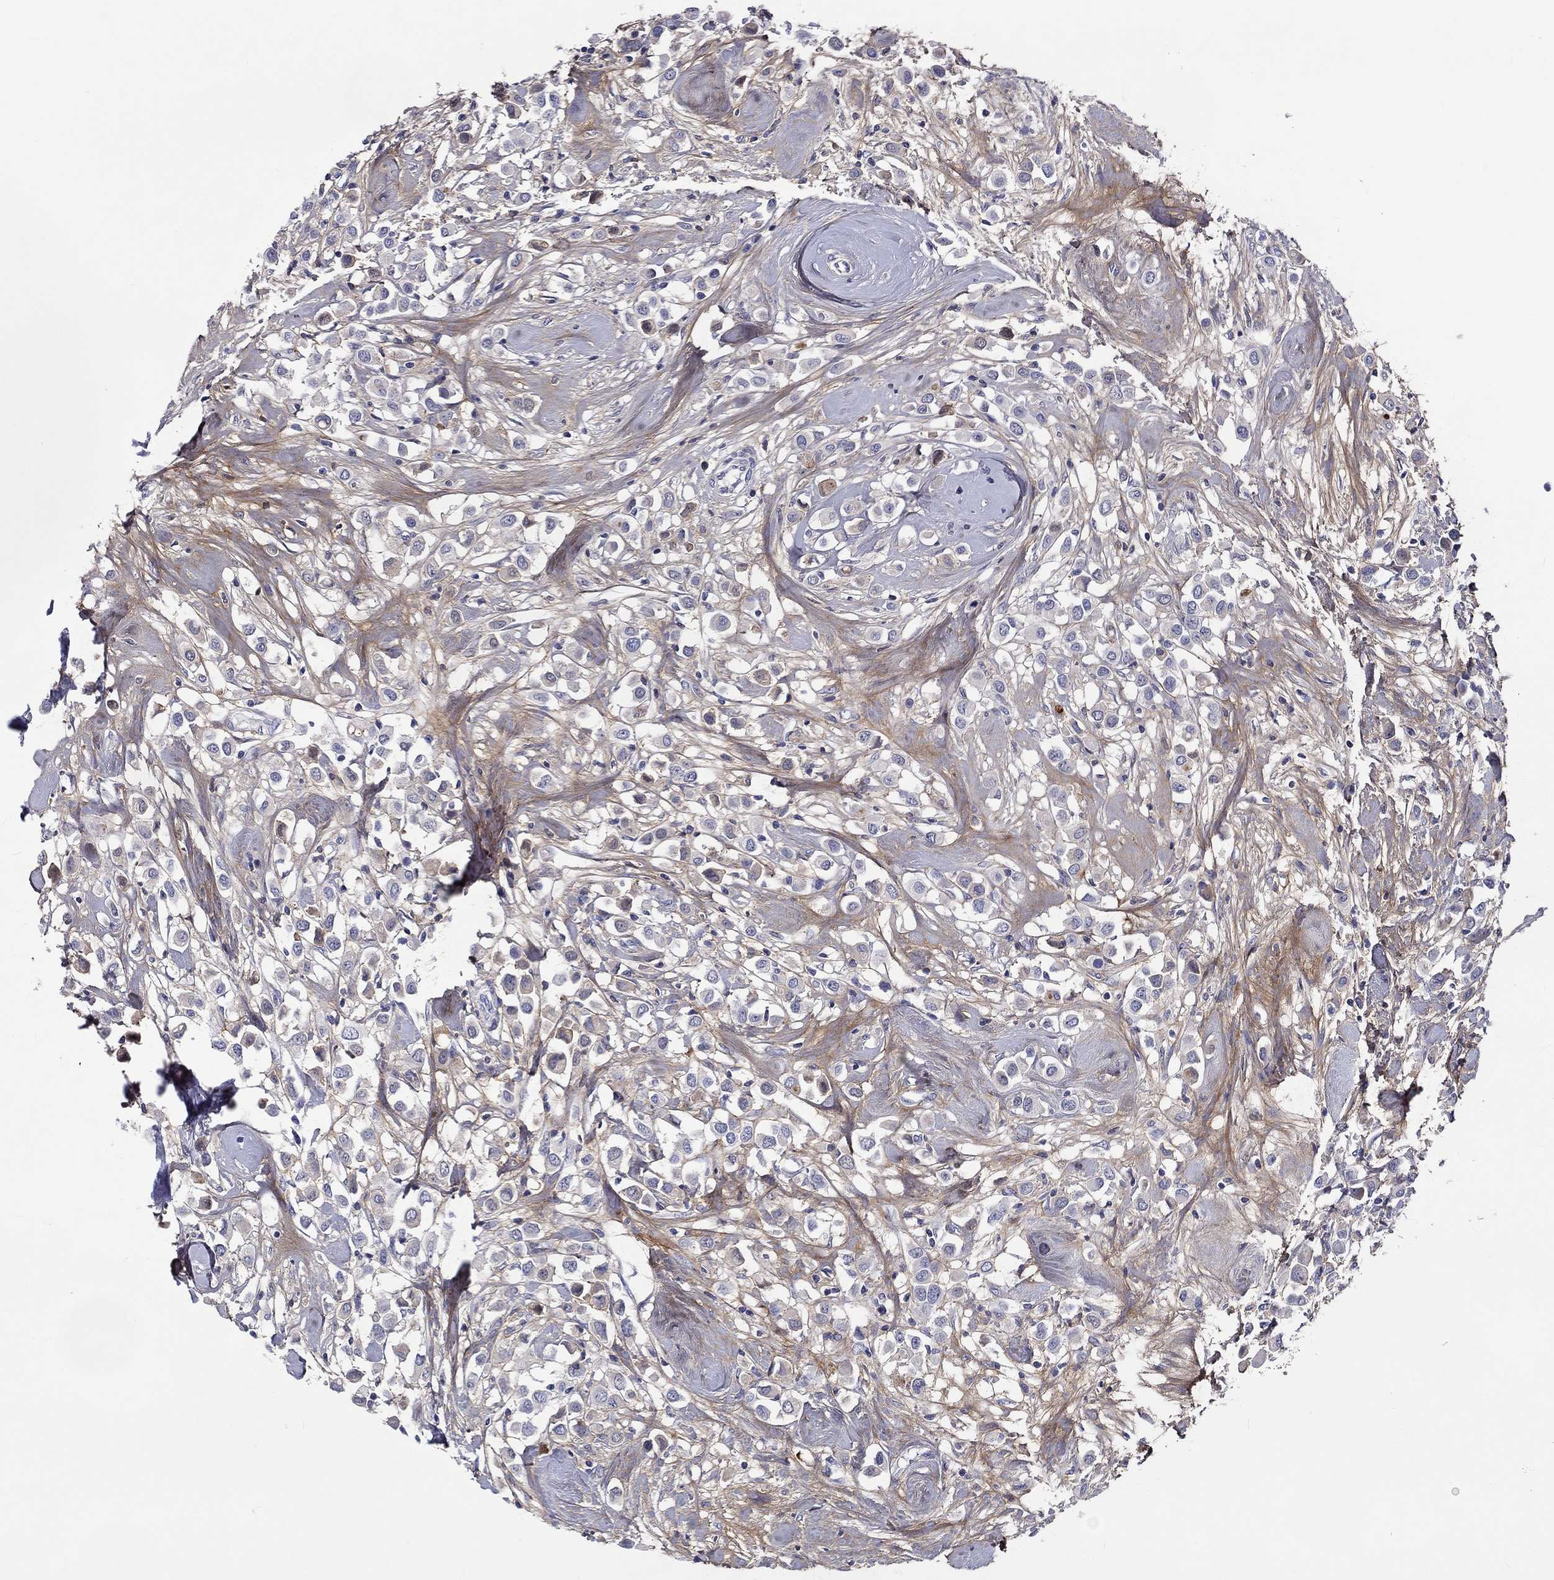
{"staining": {"intensity": "strong", "quantity": "<25%", "location": "cytoplasmic/membranous"}, "tissue": "breast cancer", "cell_type": "Tumor cells", "image_type": "cancer", "snomed": [{"axis": "morphology", "description": "Duct carcinoma"}, {"axis": "topography", "description": "Breast"}], "caption": "Strong cytoplasmic/membranous protein positivity is appreciated in about <25% of tumor cells in invasive ductal carcinoma (breast). (DAB IHC with brightfield microscopy, high magnification).", "gene": "TGFBI", "patient": {"sex": "female", "age": 61}}